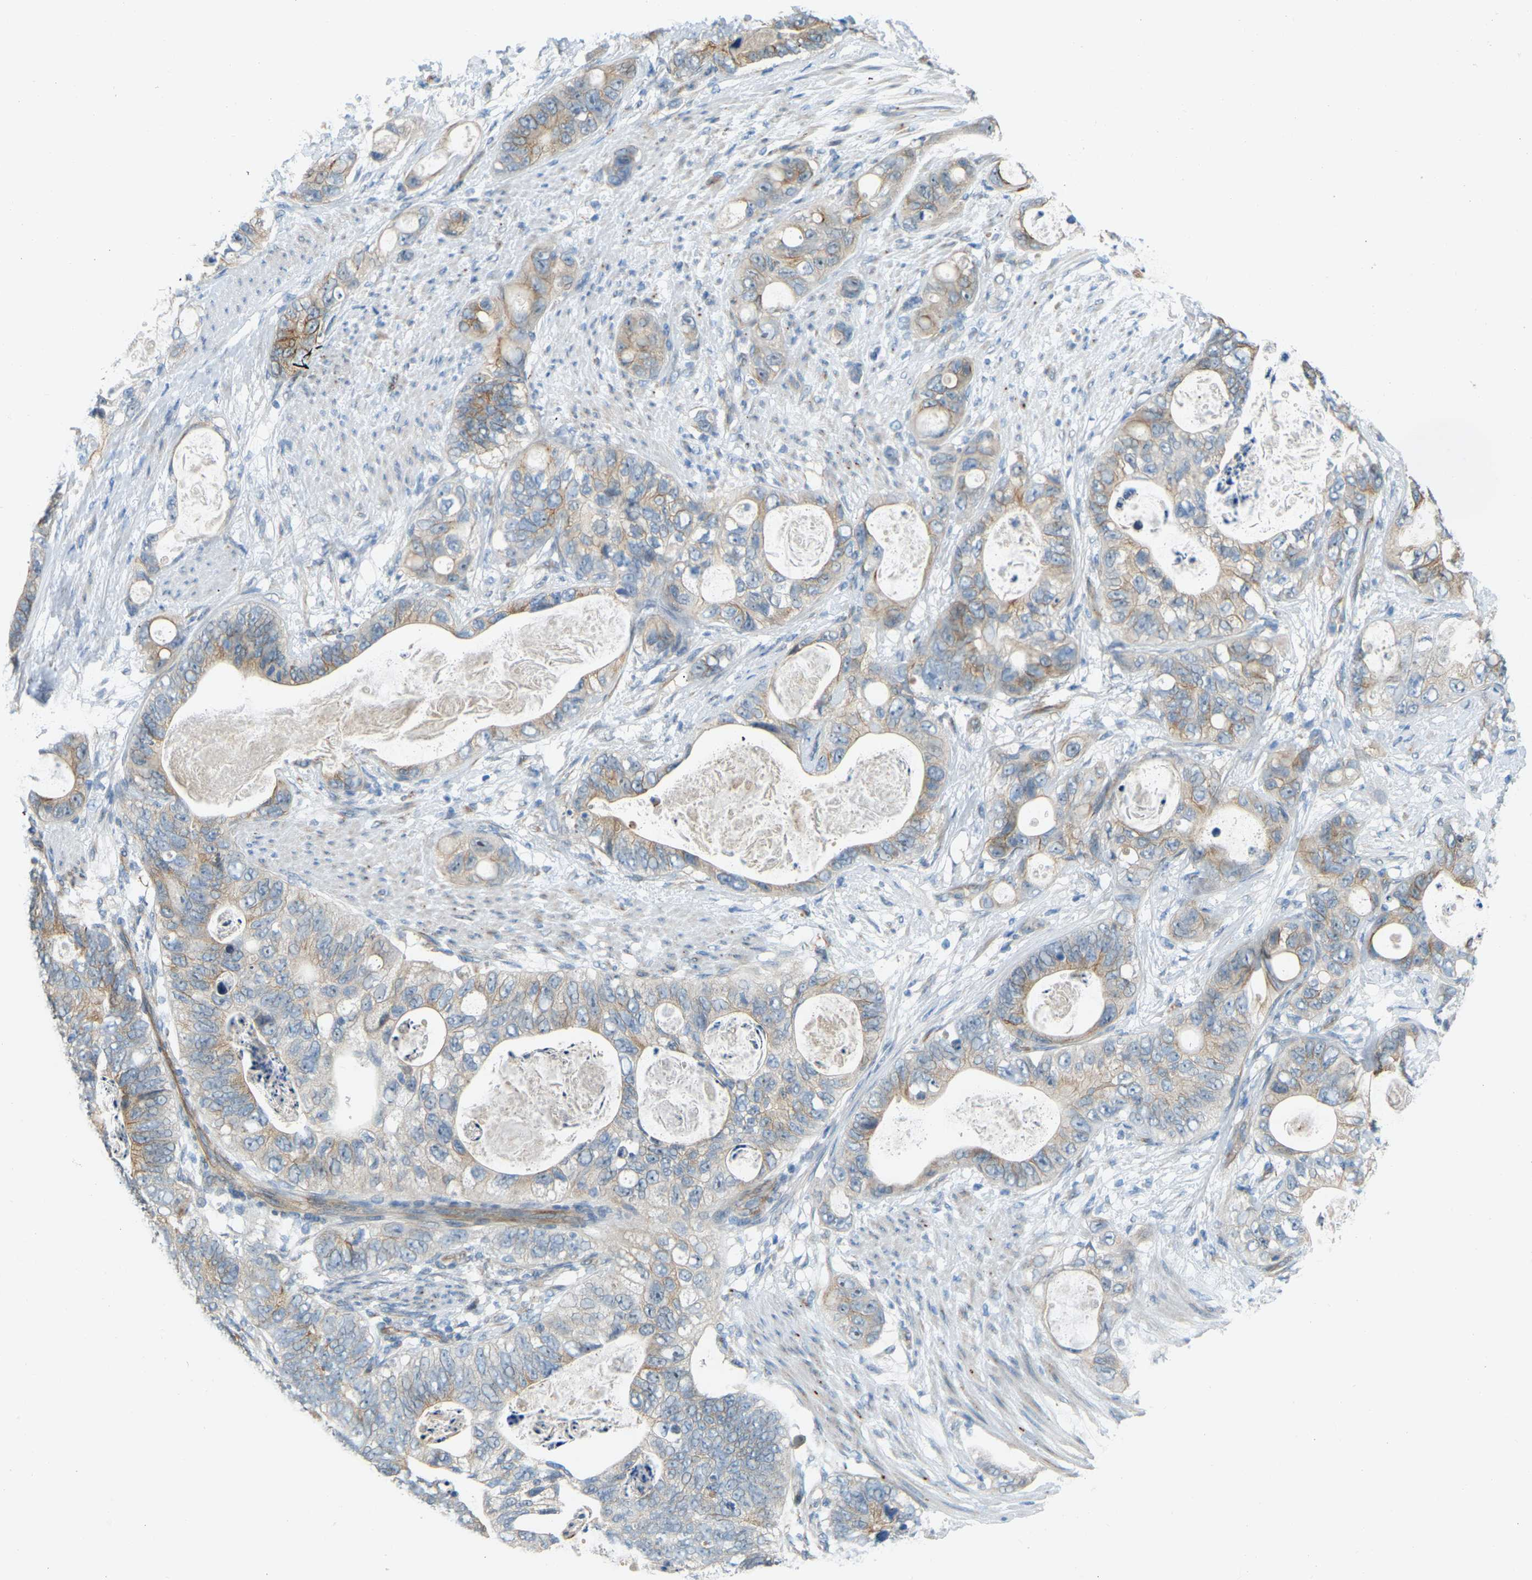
{"staining": {"intensity": "moderate", "quantity": "25%-75%", "location": "cytoplasmic/membranous"}, "tissue": "stomach cancer", "cell_type": "Tumor cells", "image_type": "cancer", "snomed": [{"axis": "morphology", "description": "Normal tissue, NOS"}, {"axis": "morphology", "description": "Adenocarcinoma, NOS"}, {"axis": "topography", "description": "Stomach"}], "caption": "This is an image of immunohistochemistry (IHC) staining of adenocarcinoma (stomach), which shows moderate staining in the cytoplasmic/membranous of tumor cells.", "gene": "NME8", "patient": {"sex": "female", "age": 89}}